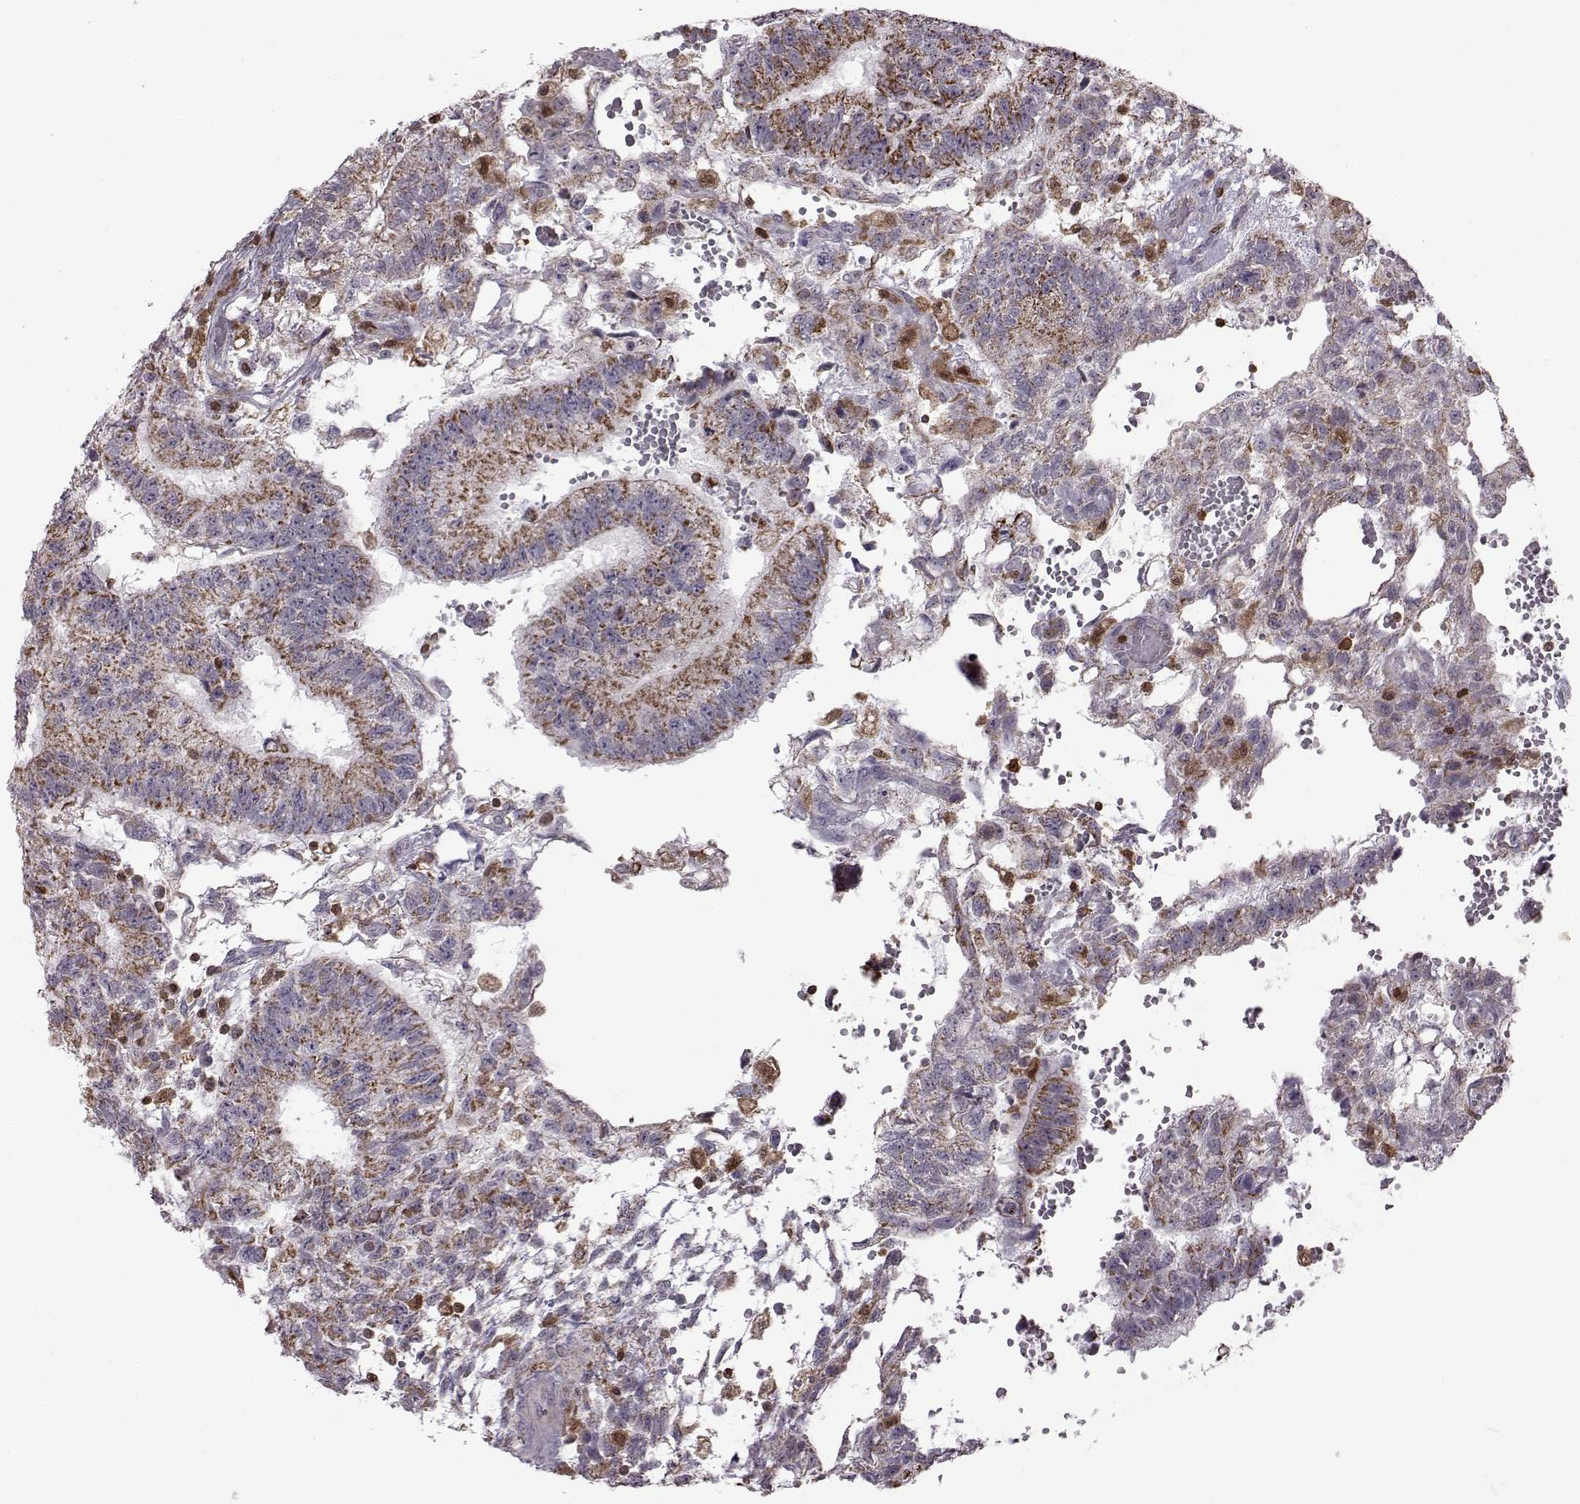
{"staining": {"intensity": "weak", "quantity": "<25%", "location": "cytoplasmic/membranous"}, "tissue": "testis cancer", "cell_type": "Tumor cells", "image_type": "cancer", "snomed": [{"axis": "morphology", "description": "Carcinoma, Embryonal, NOS"}, {"axis": "topography", "description": "Testis"}], "caption": "Immunohistochemistry histopathology image of neoplastic tissue: testis cancer (embryonal carcinoma) stained with DAB (3,3'-diaminobenzidine) demonstrates no significant protein staining in tumor cells. The staining is performed using DAB (3,3'-diaminobenzidine) brown chromogen with nuclei counter-stained in using hematoxylin.", "gene": "DOK2", "patient": {"sex": "male", "age": 32}}